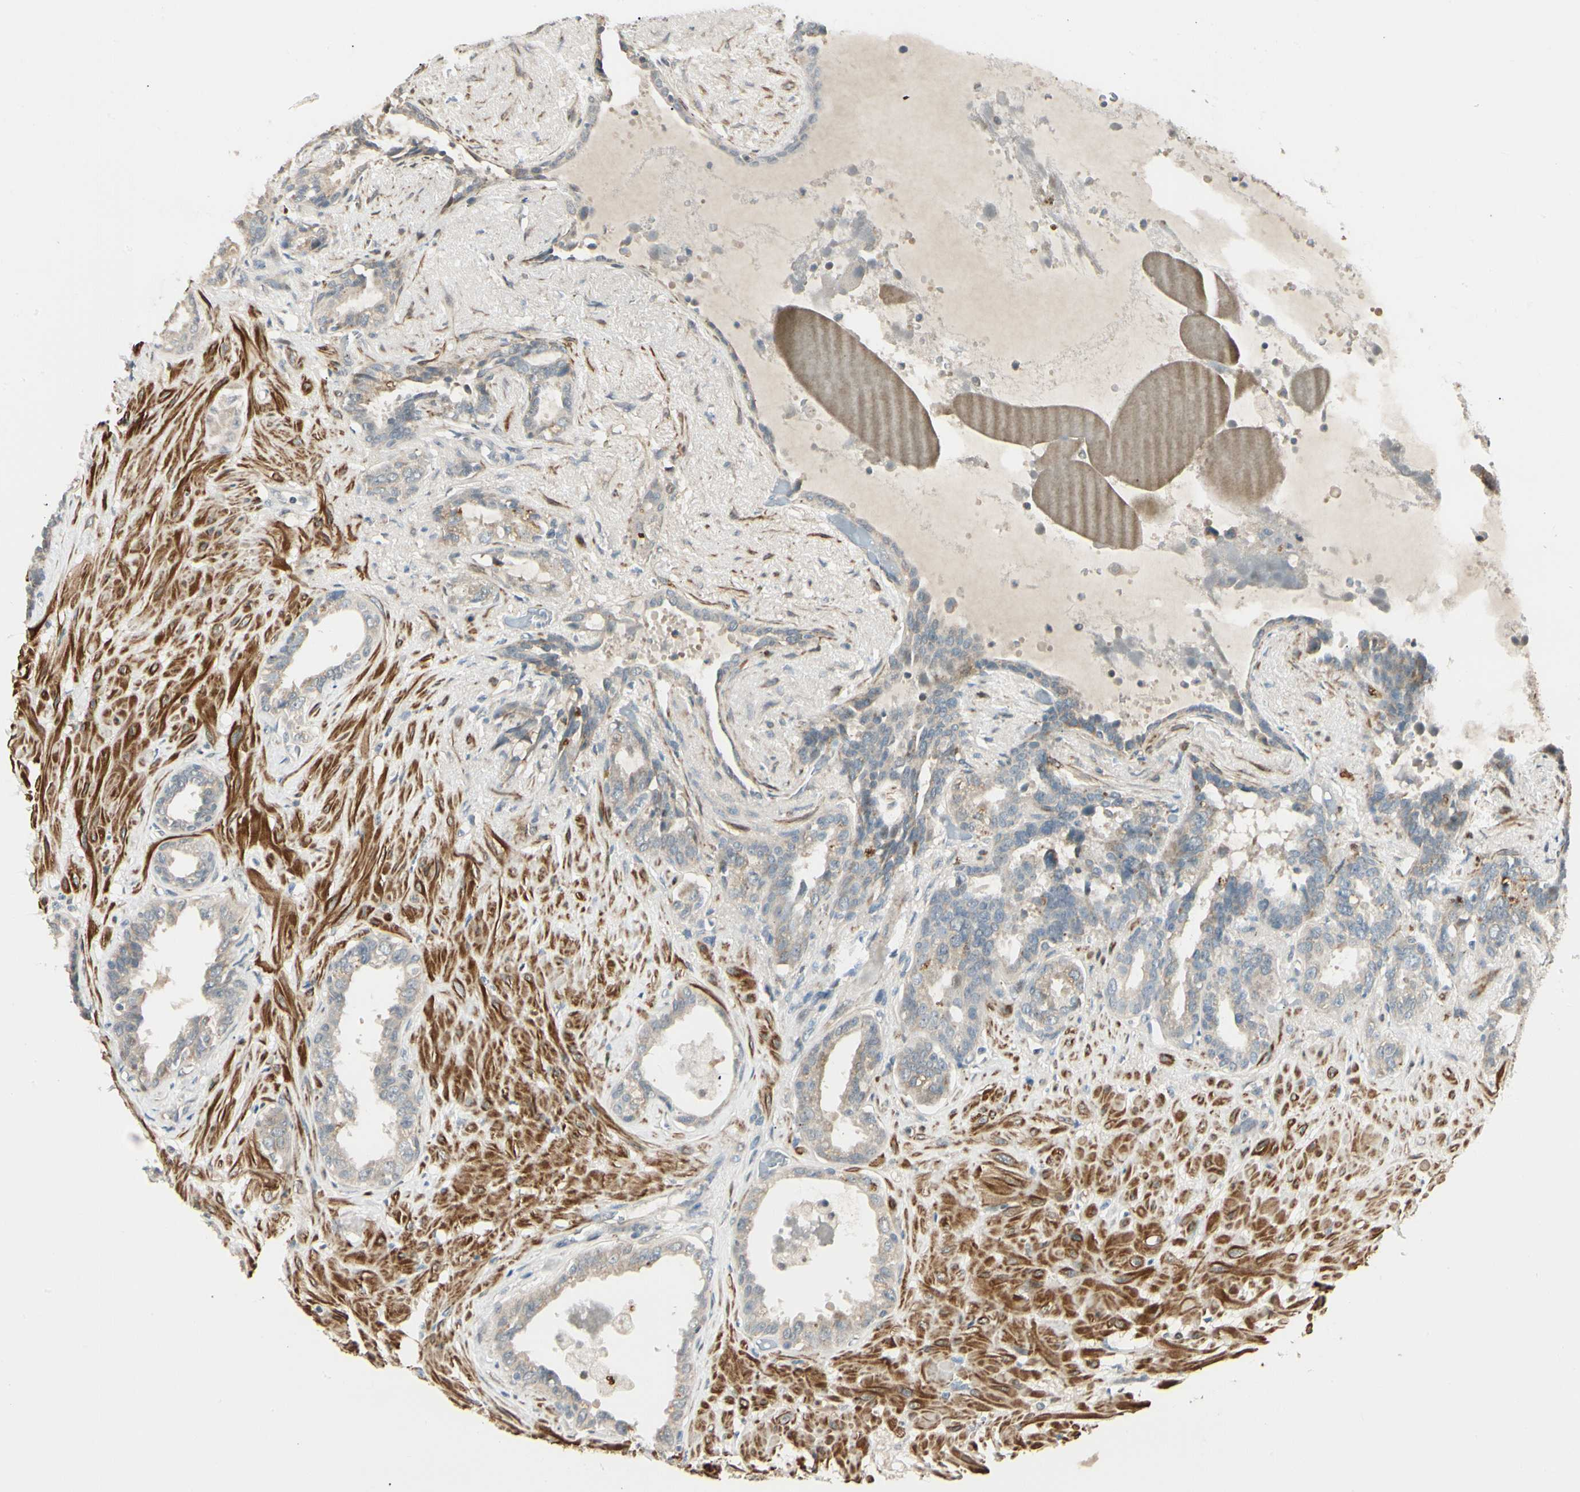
{"staining": {"intensity": "weak", "quantity": ">75%", "location": "cytoplasmic/membranous"}, "tissue": "seminal vesicle", "cell_type": "Glandular cells", "image_type": "normal", "snomed": [{"axis": "morphology", "description": "Normal tissue, NOS"}, {"axis": "topography", "description": "Seminal veicle"}], "caption": "A histopathology image of human seminal vesicle stained for a protein demonstrates weak cytoplasmic/membranous brown staining in glandular cells.", "gene": "P4HA3", "patient": {"sex": "male", "age": 61}}